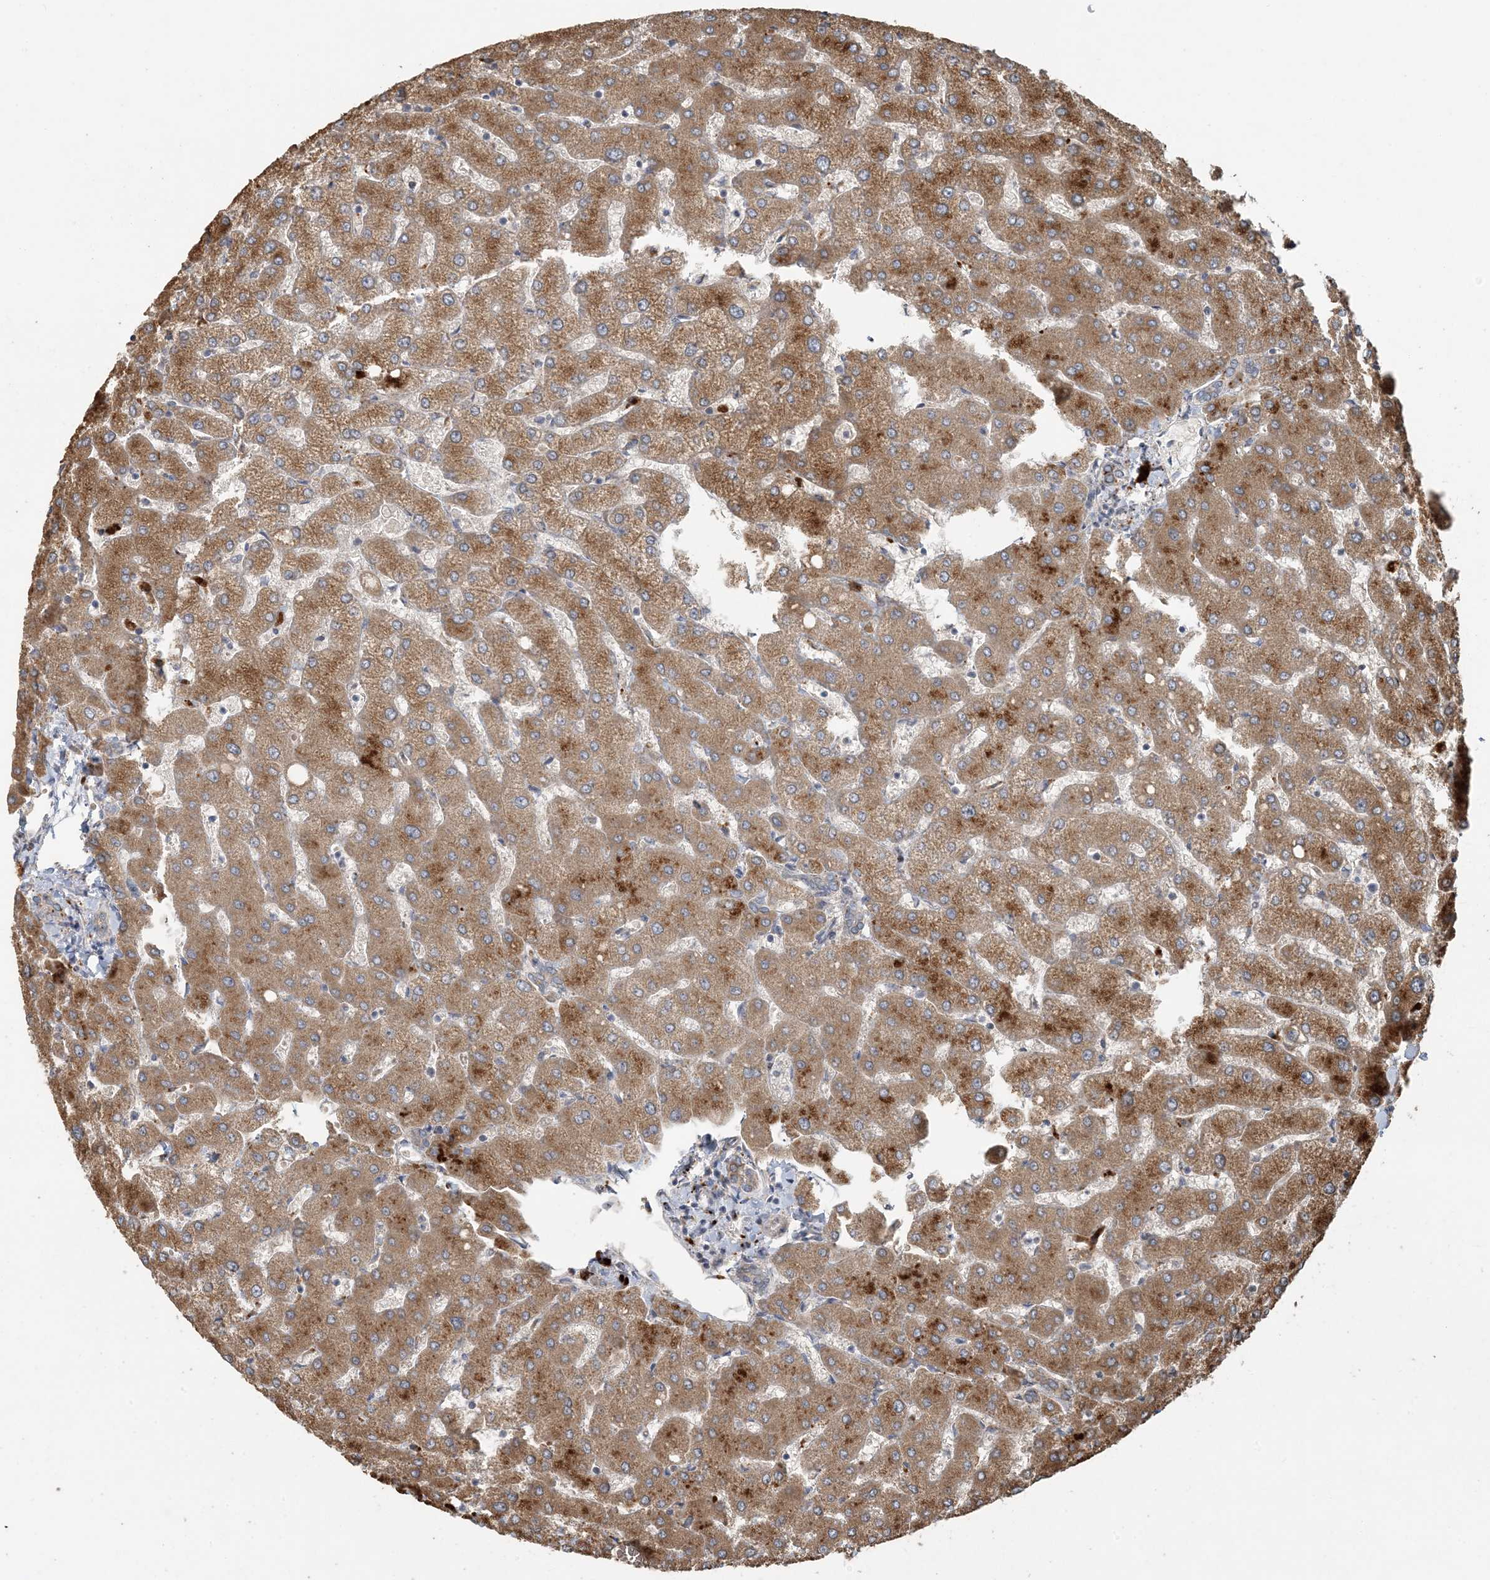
{"staining": {"intensity": "weak", "quantity": "<25%", "location": "cytoplasmic/membranous"}, "tissue": "liver", "cell_type": "Cholangiocytes", "image_type": "normal", "snomed": [{"axis": "morphology", "description": "Normal tissue, NOS"}, {"axis": "topography", "description": "Liver"}], "caption": "High magnification brightfield microscopy of benign liver stained with DAB (brown) and counterstained with hematoxylin (blue): cholangiocytes show no significant positivity. (Stains: DAB (3,3'-diaminobenzidine) immunohistochemistry with hematoxylin counter stain, Microscopy: brightfield microscopy at high magnification).", "gene": "LTN1", "patient": {"sex": "female", "age": 54}}